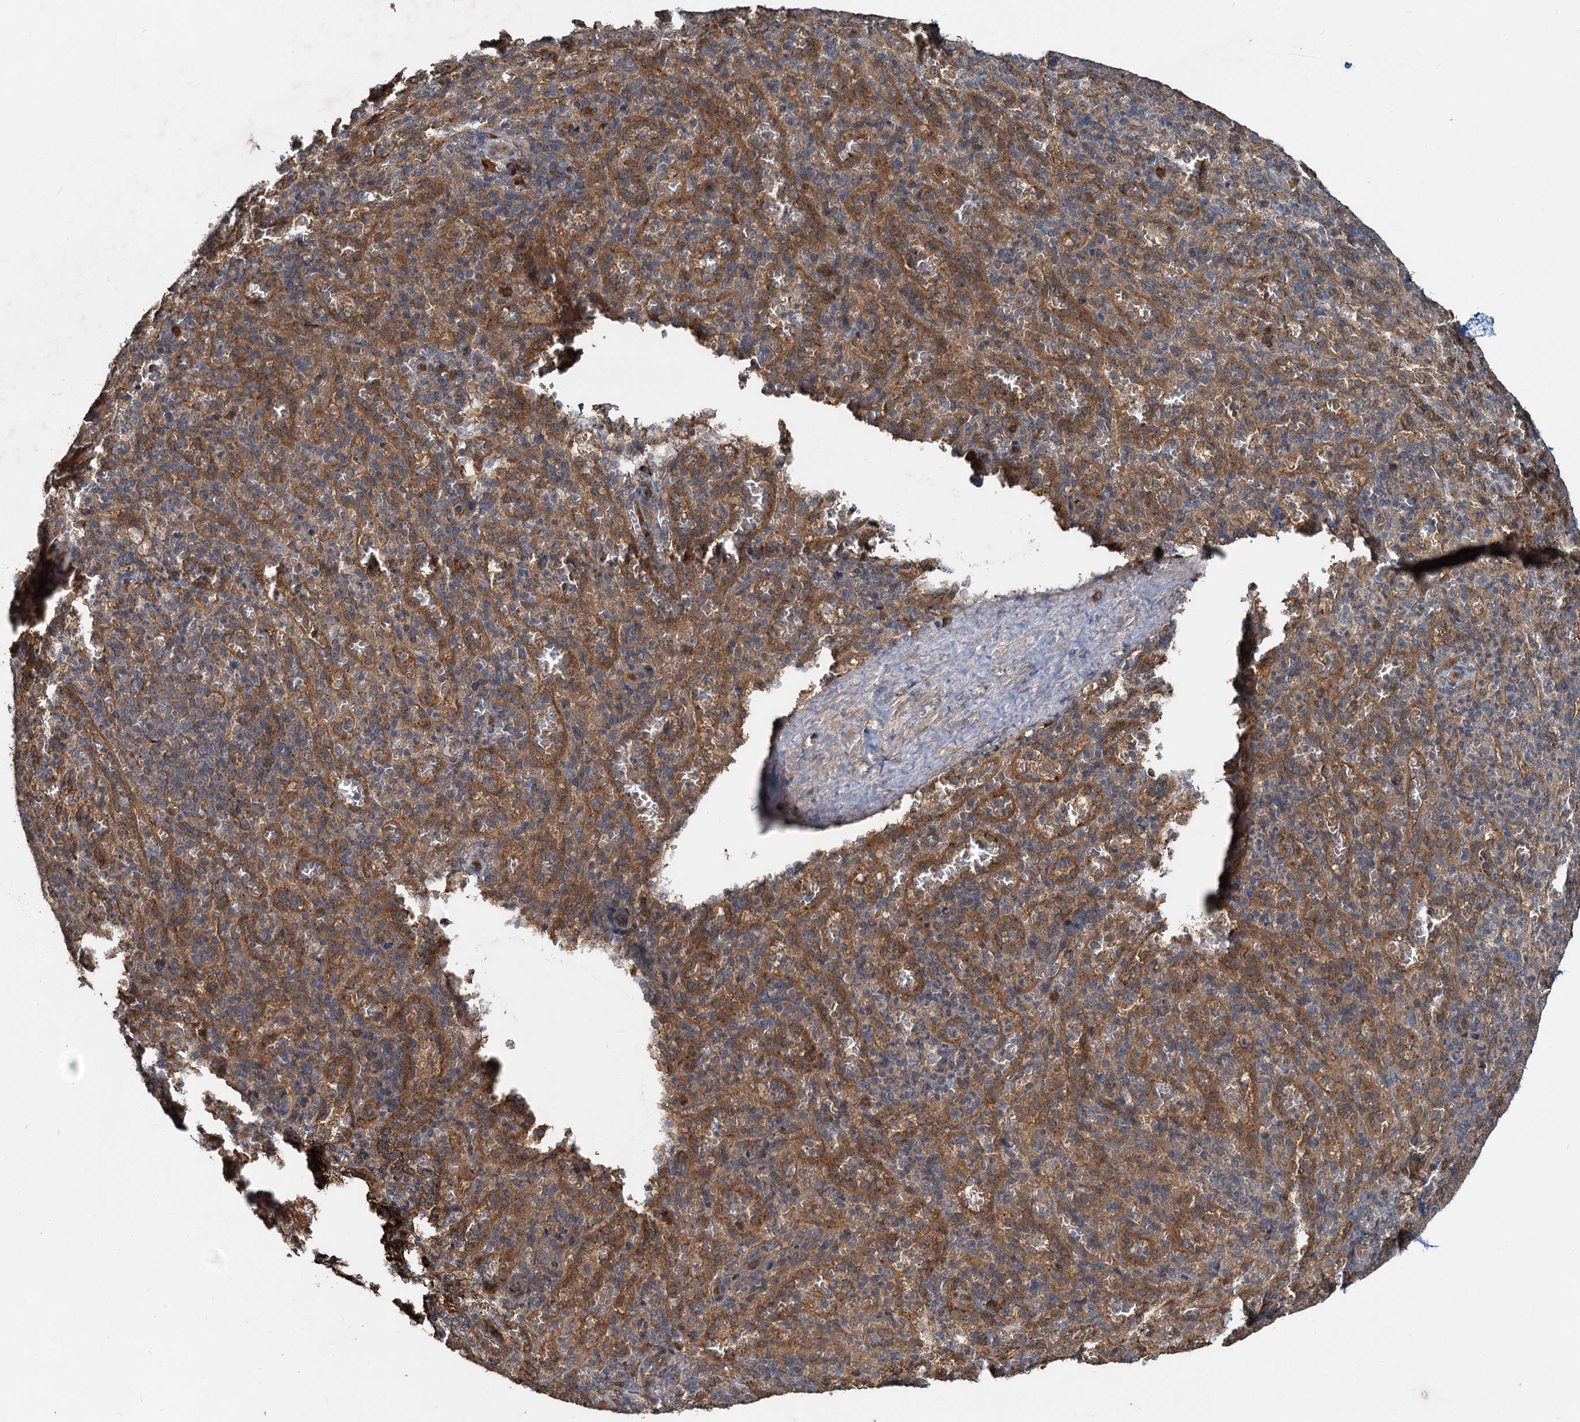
{"staining": {"intensity": "weak", "quantity": "25%-75%", "location": "cytoplasmic/membranous"}, "tissue": "spleen", "cell_type": "Cells in red pulp", "image_type": "normal", "snomed": [{"axis": "morphology", "description": "Normal tissue, NOS"}, {"axis": "topography", "description": "Spleen"}], "caption": "A high-resolution photomicrograph shows immunohistochemistry (IHC) staining of unremarkable spleen, which shows weak cytoplasmic/membranous positivity in about 25%-75% of cells in red pulp. Using DAB (brown) and hematoxylin (blue) stains, captured at high magnification using brightfield microscopy.", "gene": "HYI", "patient": {"sex": "female", "age": 21}}